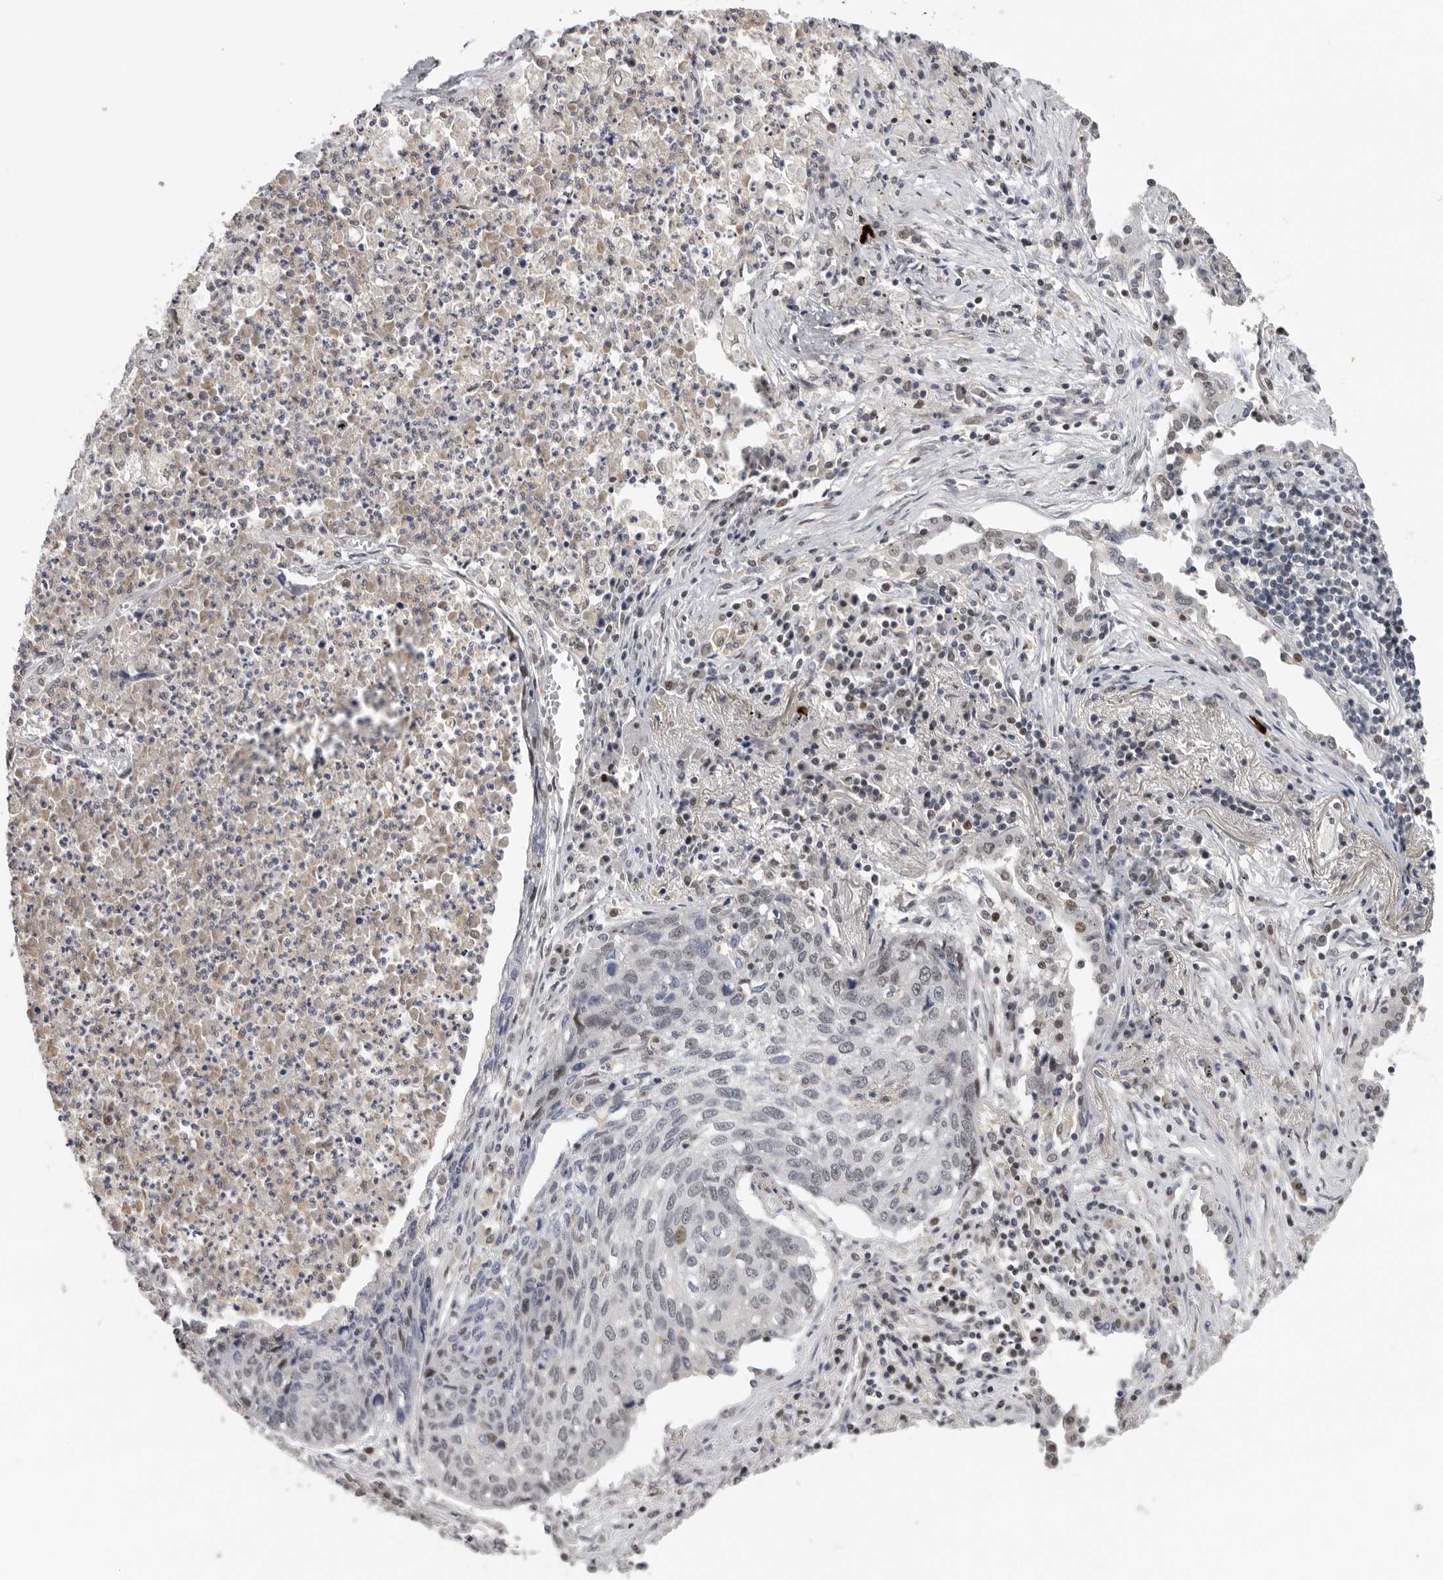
{"staining": {"intensity": "negative", "quantity": "none", "location": "none"}, "tissue": "lung cancer", "cell_type": "Tumor cells", "image_type": "cancer", "snomed": [{"axis": "morphology", "description": "Squamous cell carcinoma, NOS"}, {"axis": "topography", "description": "Lung"}], "caption": "Tumor cells are negative for brown protein staining in lung squamous cell carcinoma.", "gene": "KIF2B", "patient": {"sex": "female", "age": 63}}